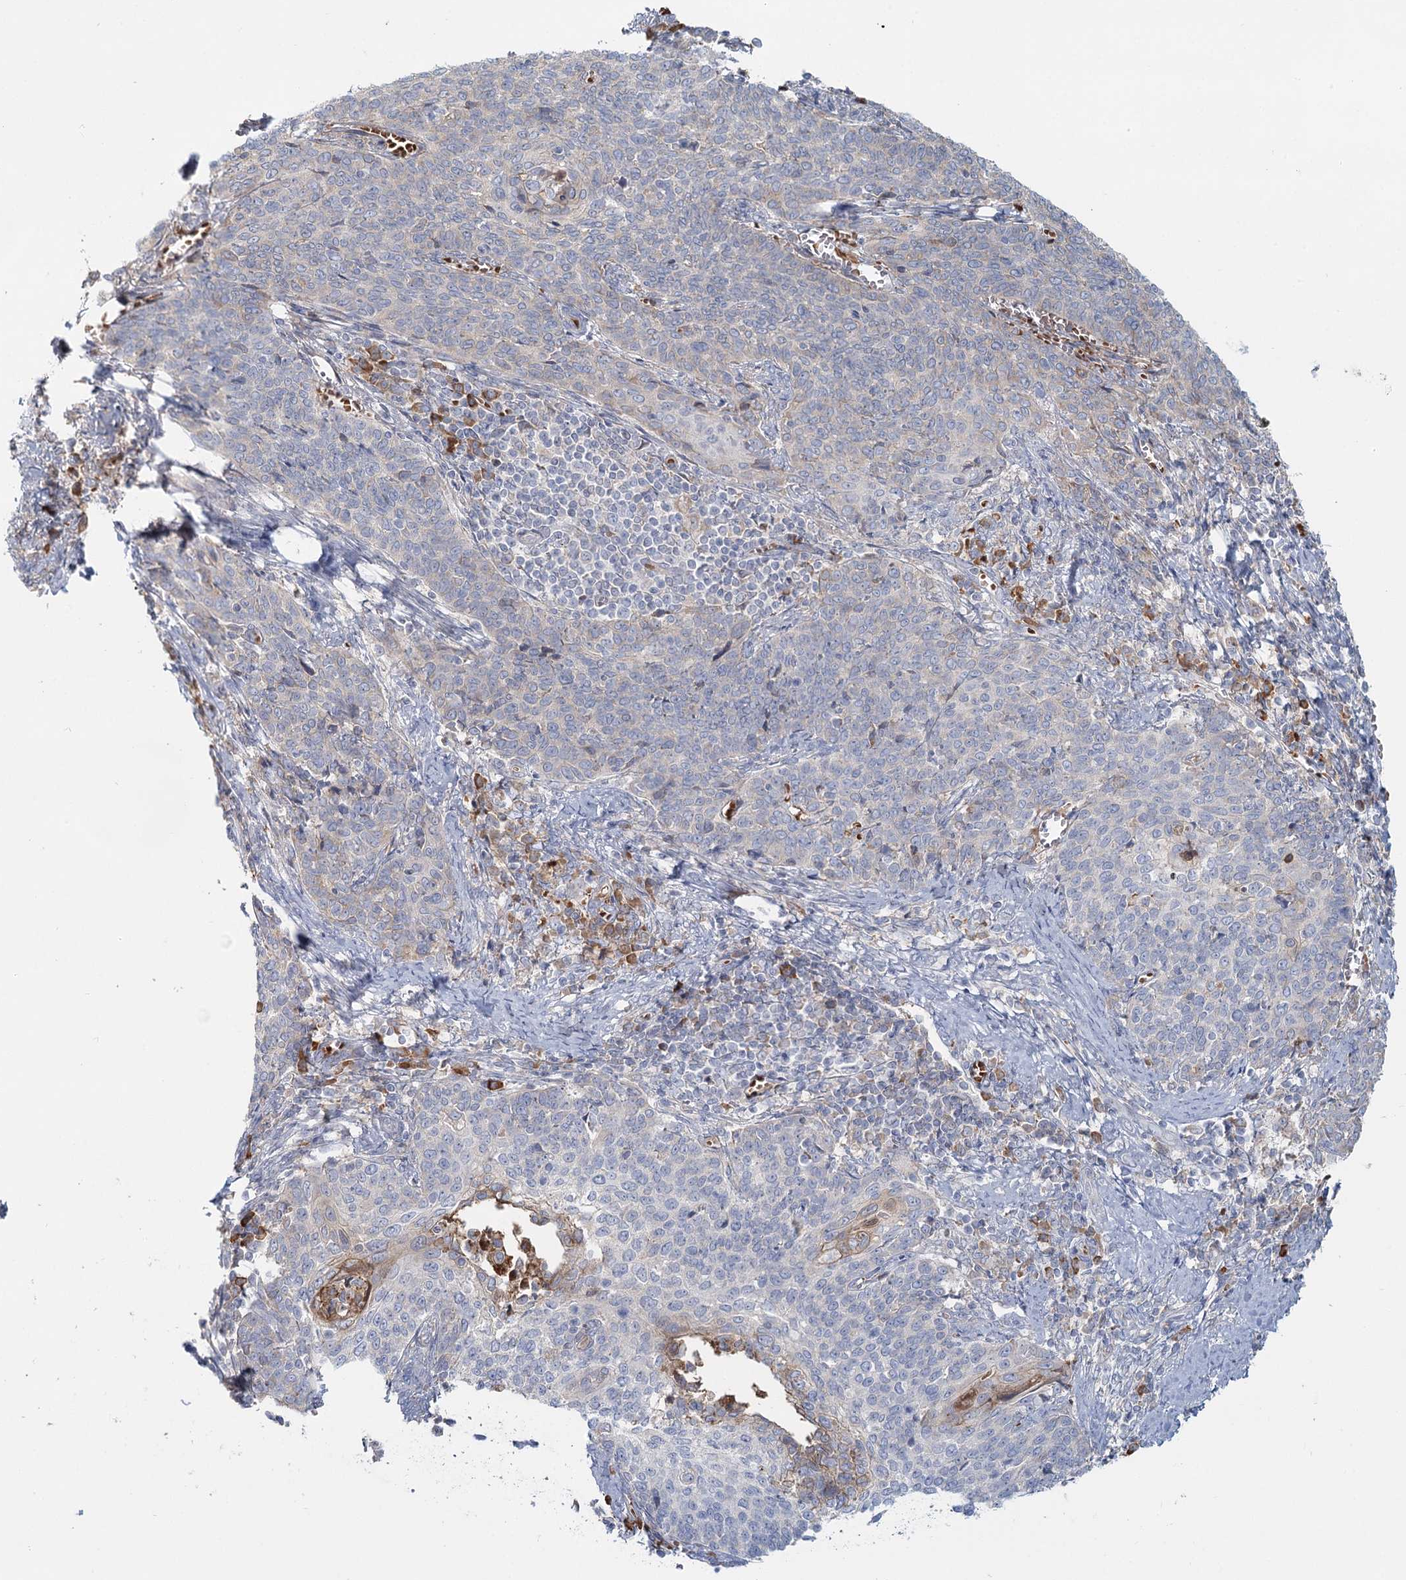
{"staining": {"intensity": "negative", "quantity": "none", "location": "none"}, "tissue": "cervical cancer", "cell_type": "Tumor cells", "image_type": "cancer", "snomed": [{"axis": "morphology", "description": "Squamous cell carcinoma, NOS"}, {"axis": "topography", "description": "Cervix"}], "caption": "Tumor cells are negative for brown protein staining in cervical cancer (squamous cell carcinoma).", "gene": "ANKRD16", "patient": {"sex": "female", "age": 39}}